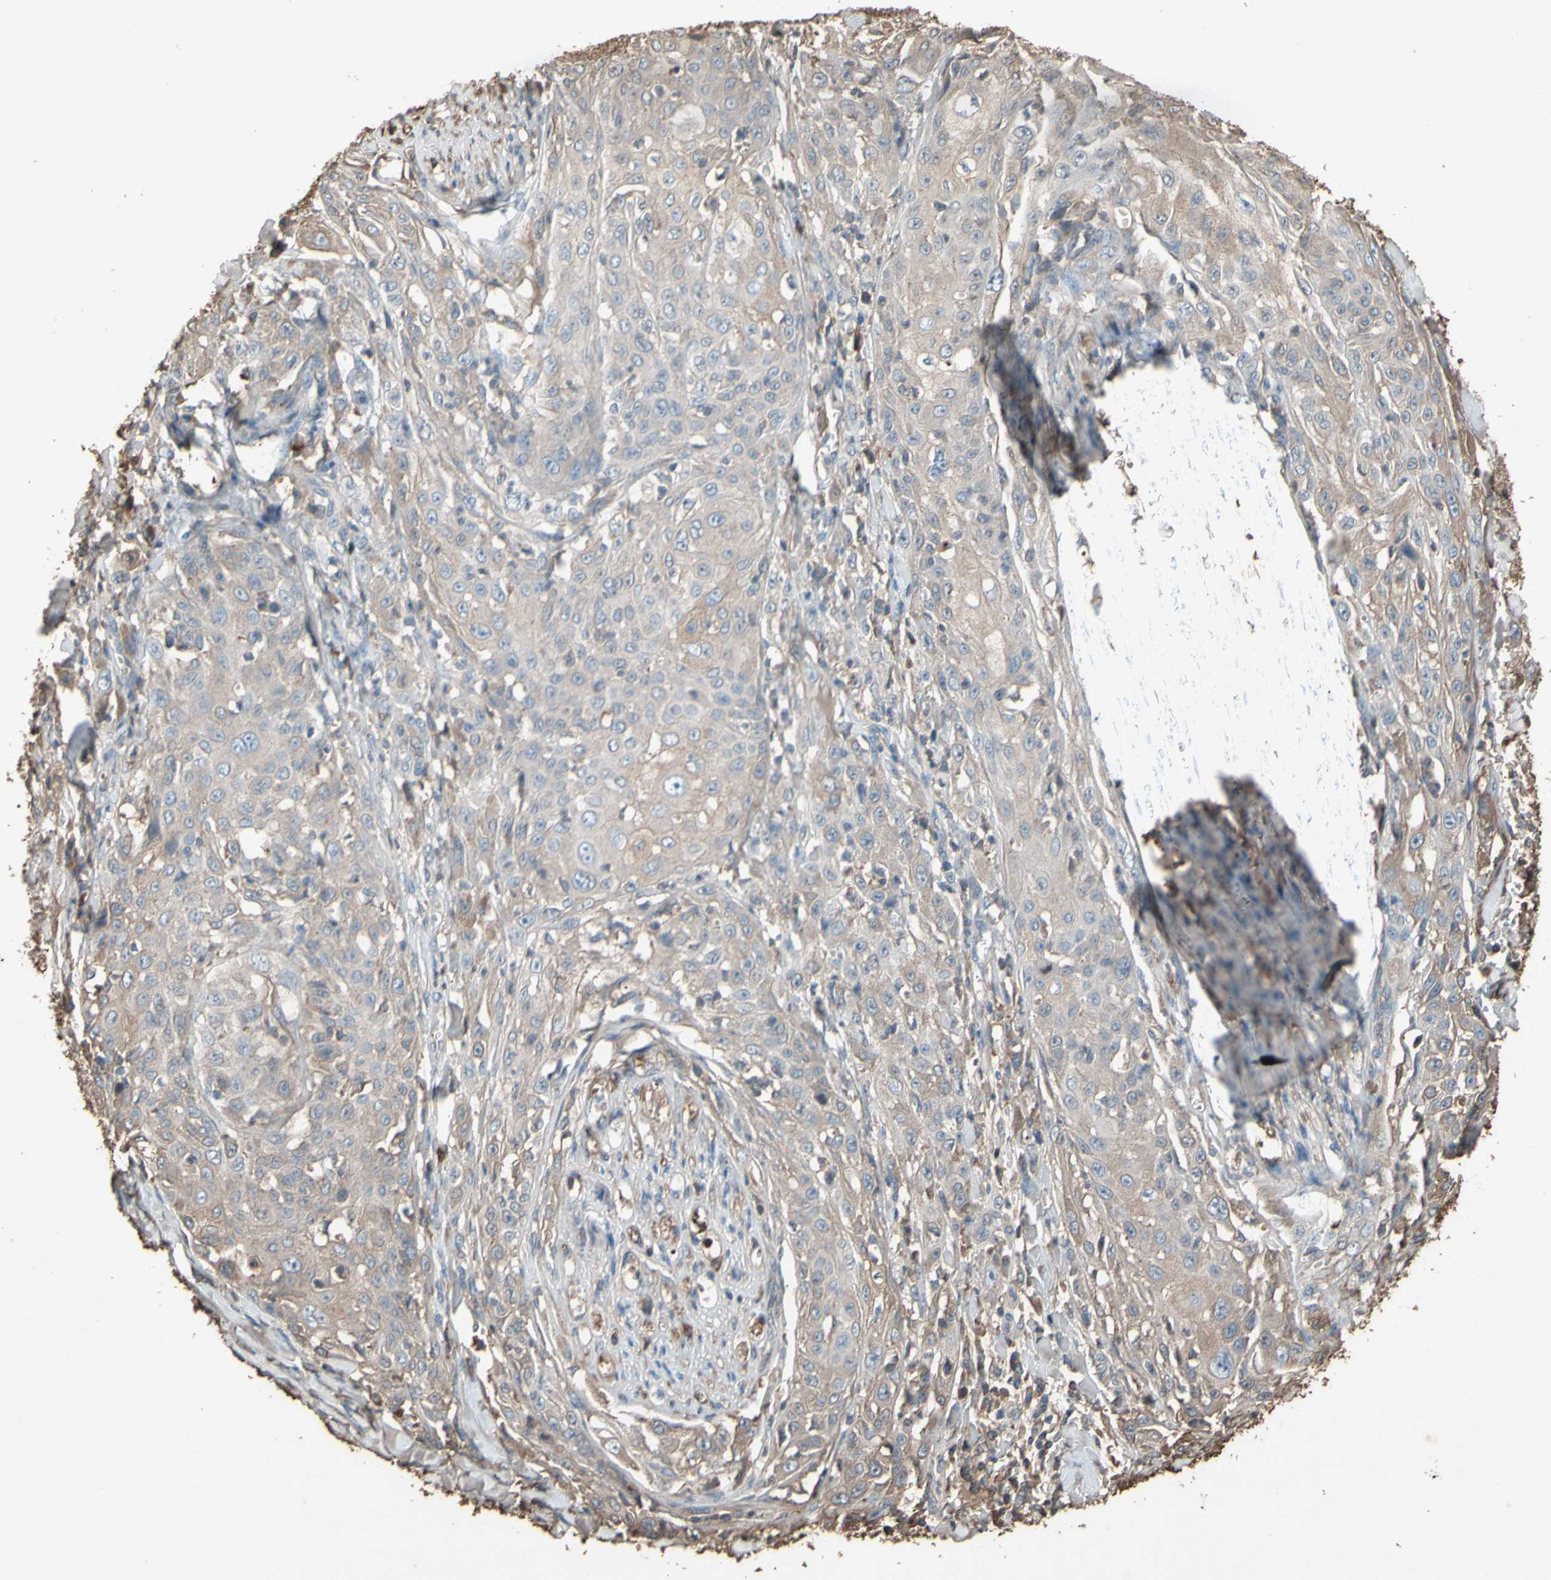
{"staining": {"intensity": "weak", "quantity": "25%-75%", "location": "cytoplasmic/membranous"}, "tissue": "skin cancer", "cell_type": "Tumor cells", "image_type": "cancer", "snomed": [{"axis": "morphology", "description": "Squamous cell carcinoma, NOS"}, {"axis": "morphology", "description": "Squamous cell carcinoma, metastatic, NOS"}, {"axis": "topography", "description": "Skin"}, {"axis": "topography", "description": "Lymph node"}], "caption": "Immunohistochemical staining of skin cancer (squamous cell carcinoma) displays weak cytoplasmic/membranous protein positivity in about 25%-75% of tumor cells.", "gene": "PTGDS", "patient": {"sex": "male", "age": 75}}